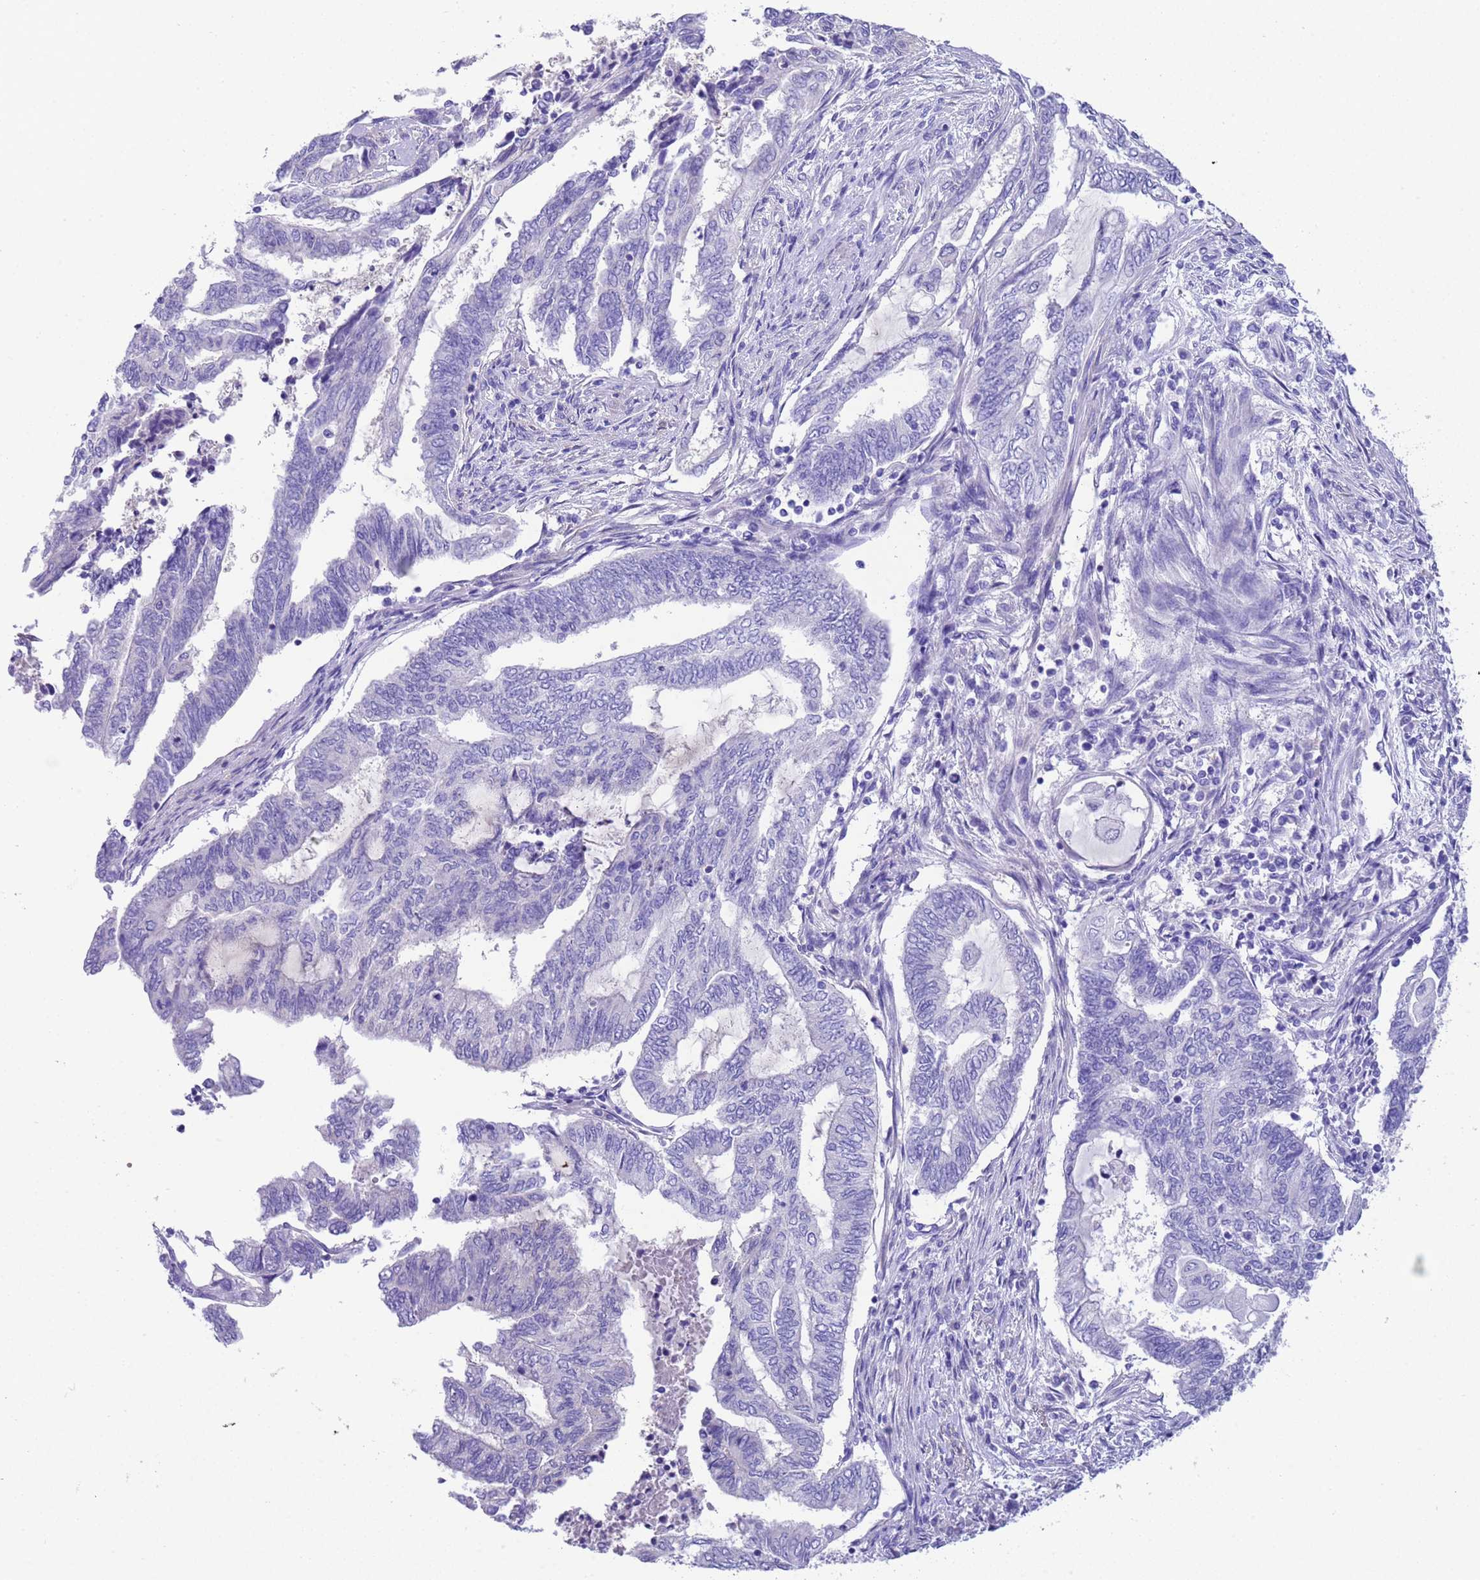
{"staining": {"intensity": "negative", "quantity": "none", "location": "none"}, "tissue": "endometrial cancer", "cell_type": "Tumor cells", "image_type": "cancer", "snomed": [{"axis": "morphology", "description": "Adenocarcinoma, NOS"}, {"axis": "topography", "description": "Uterus"}, {"axis": "topography", "description": "Endometrium"}], "caption": "Protein analysis of endometrial cancer (adenocarcinoma) exhibits no significant expression in tumor cells.", "gene": "USP38", "patient": {"sex": "female", "age": 70}}